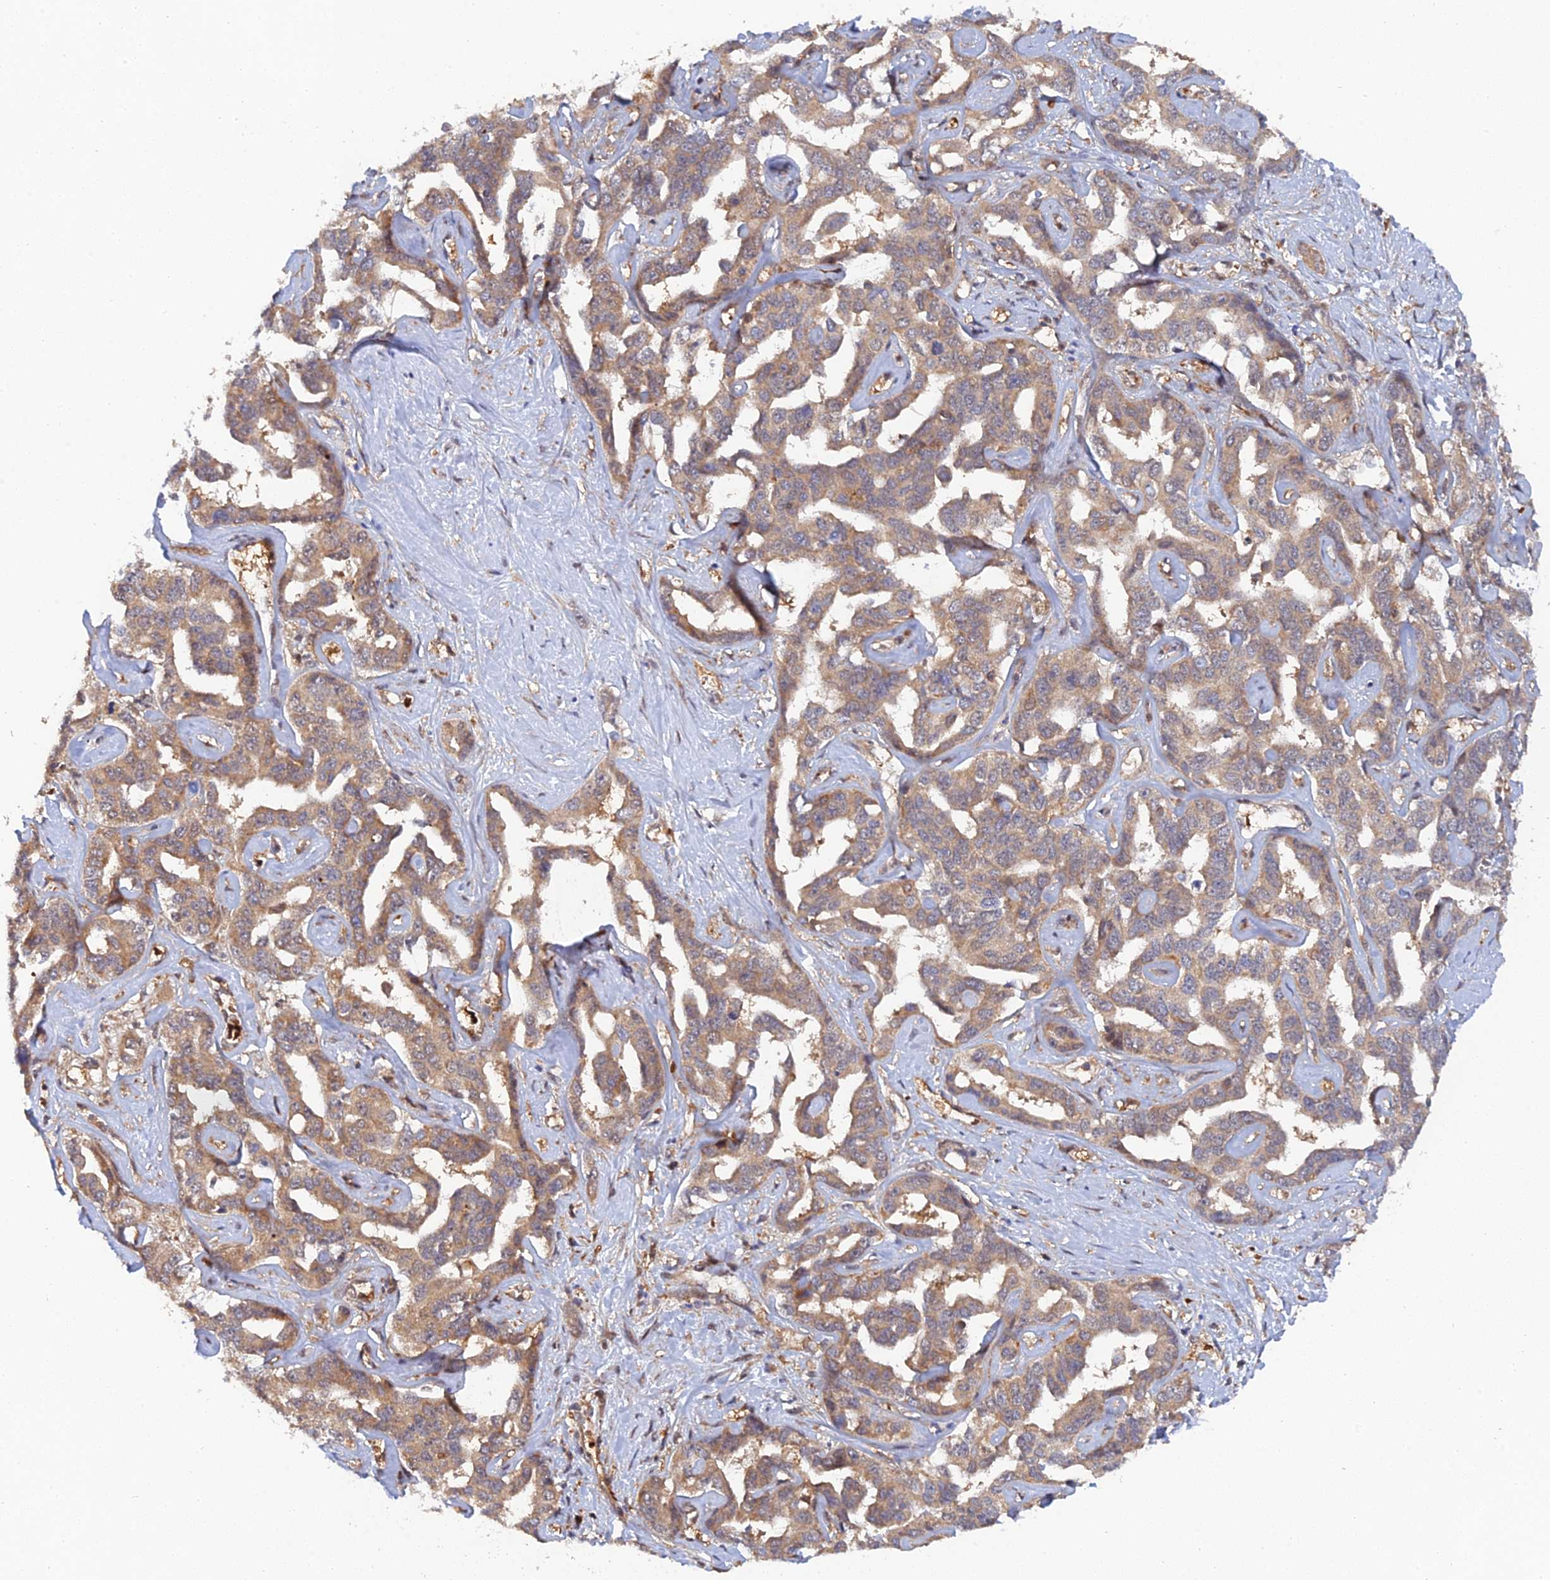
{"staining": {"intensity": "moderate", "quantity": ">75%", "location": "cytoplasmic/membranous"}, "tissue": "liver cancer", "cell_type": "Tumor cells", "image_type": "cancer", "snomed": [{"axis": "morphology", "description": "Cholangiocarcinoma"}, {"axis": "topography", "description": "Liver"}], "caption": "IHC (DAB) staining of liver cancer (cholangiocarcinoma) shows moderate cytoplasmic/membranous protein positivity in about >75% of tumor cells. IHC stains the protein in brown and the nuclei are stained blue.", "gene": "ARL2BP", "patient": {"sex": "male", "age": 59}}